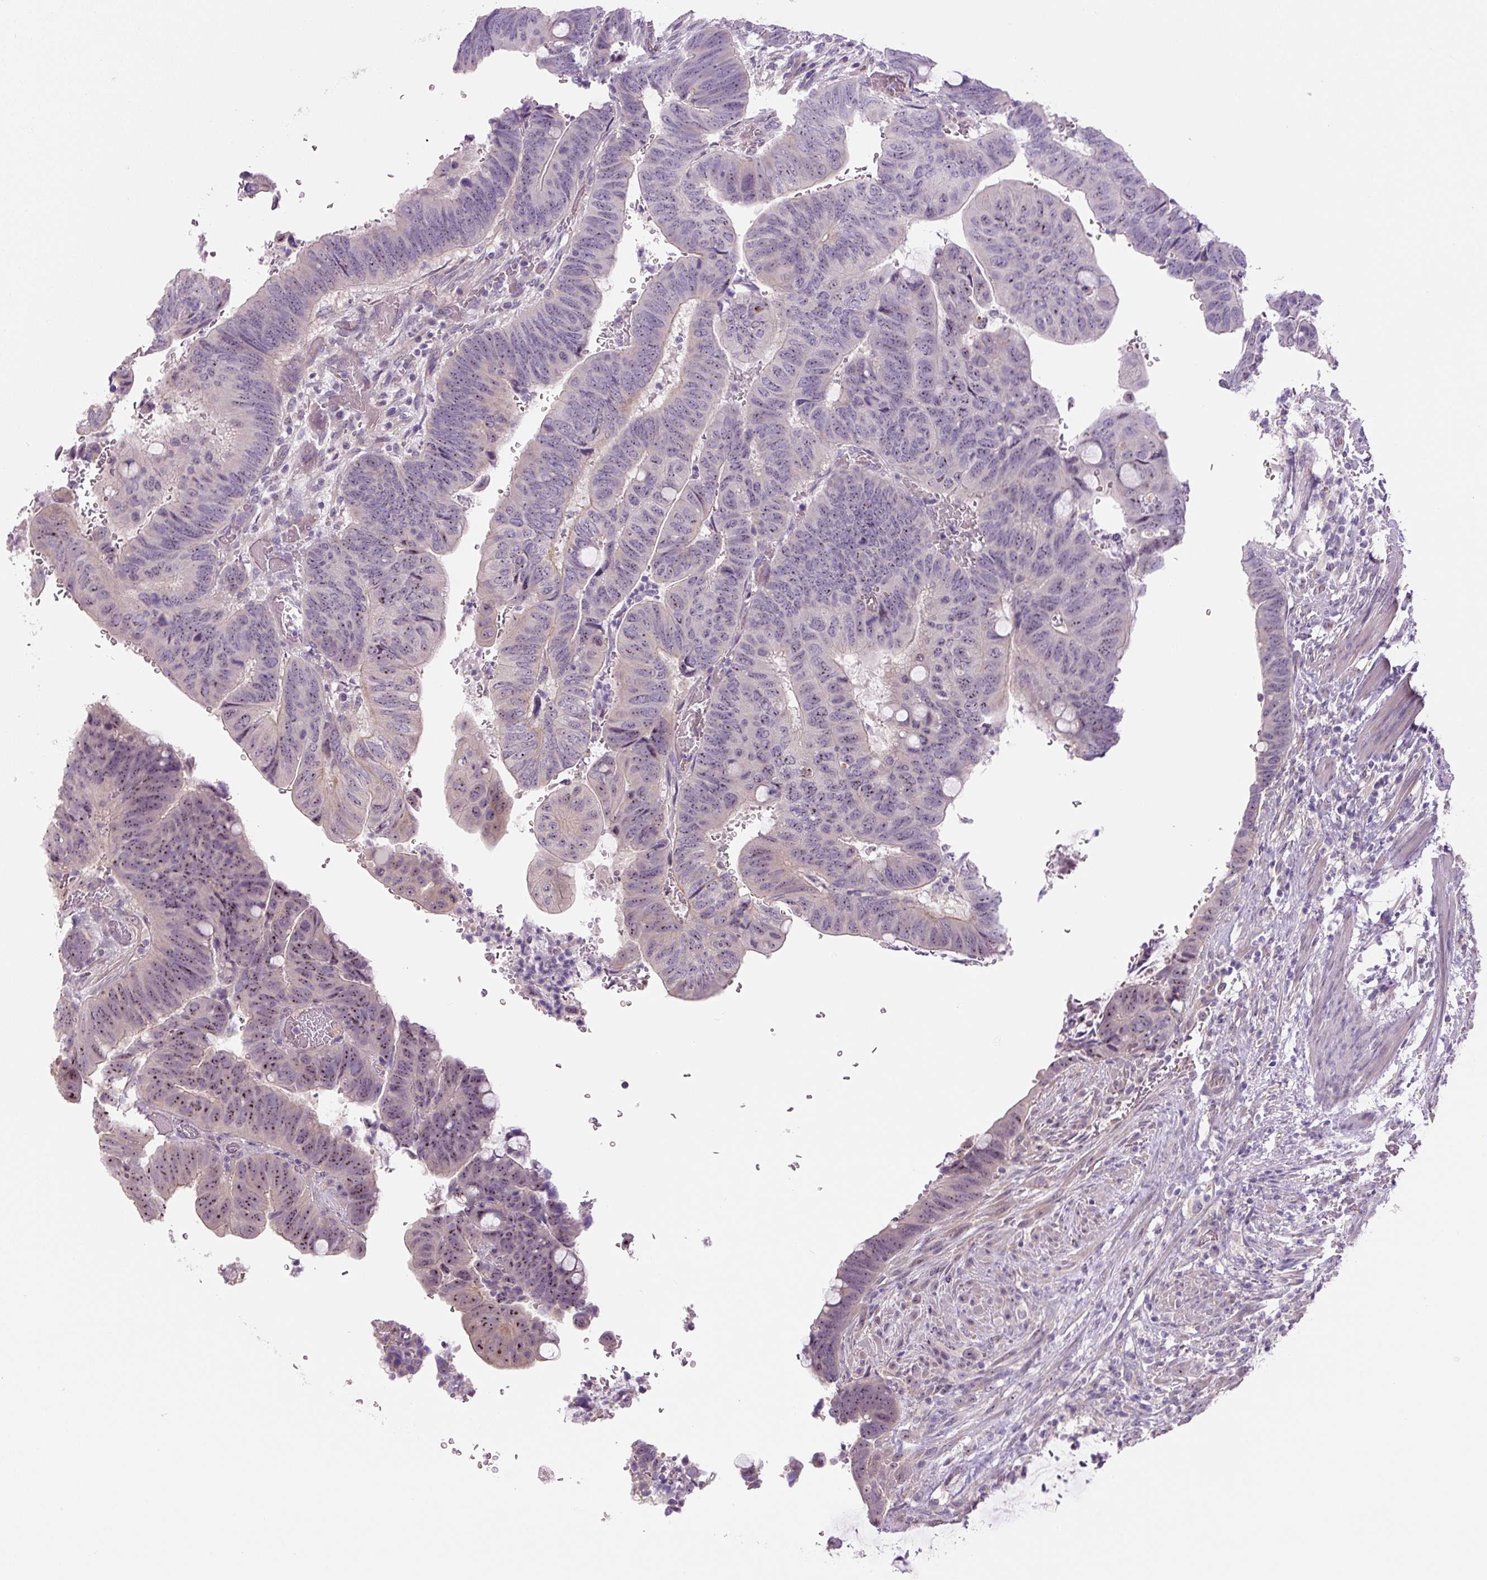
{"staining": {"intensity": "moderate", "quantity": "<25%", "location": "nuclear"}, "tissue": "colorectal cancer", "cell_type": "Tumor cells", "image_type": "cancer", "snomed": [{"axis": "morphology", "description": "Normal tissue, NOS"}, {"axis": "morphology", "description": "Adenocarcinoma, NOS"}, {"axis": "topography", "description": "Rectum"}, {"axis": "topography", "description": "Peripheral nerve tissue"}], "caption": "Immunohistochemistry (IHC) (DAB (3,3'-diaminobenzidine)) staining of colorectal cancer (adenocarcinoma) shows moderate nuclear protein positivity in about <25% of tumor cells.", "gene": "TMEM151B", "patient": {"sex": "male", "age": 92}}